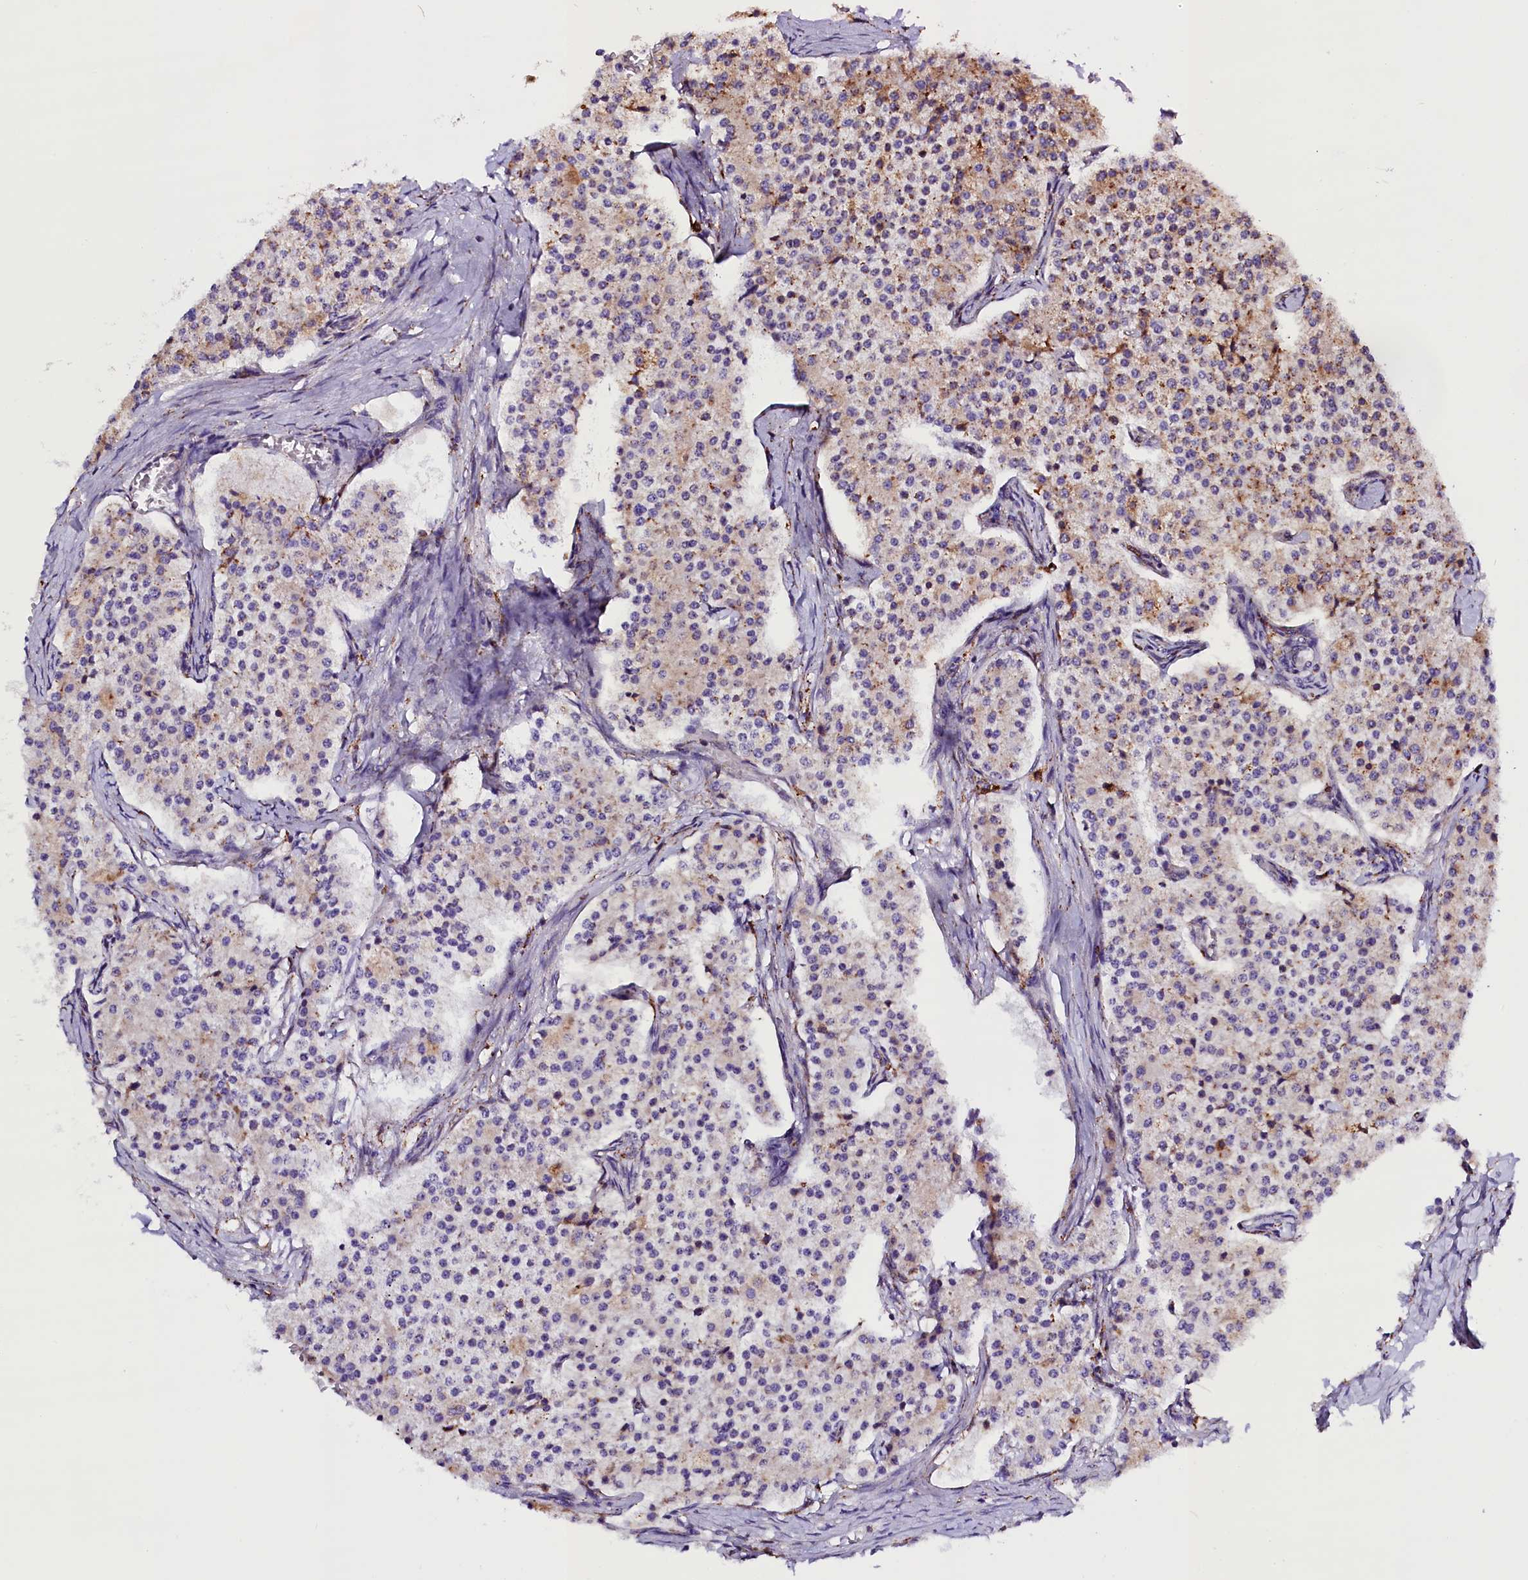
{"staining": {"intensity": "negative", "quantity": "none", "location": "none"}, "tissue": "carcinoid", "cell_type": "Tumor cells", "image_type": "cancer", "snomed": [{"axis": "morphology", "description": "Carcinoid, malignant, NOS"}, {"axis": "topography", "description": "Colon"}], "caption": "Immunohistochemistry (IHC) micrograph of human malignant carcinoid stained for a protein (brown), which demonstrates no positivity in tumor cells. The staining was performed using DAB to visualize the protein expression in brown, while the nuclei were stained in blue with hematoxylin (Magnification: 20x).", "gene": "CMTR2", "patient": {"sex": "female", "age": 52}}